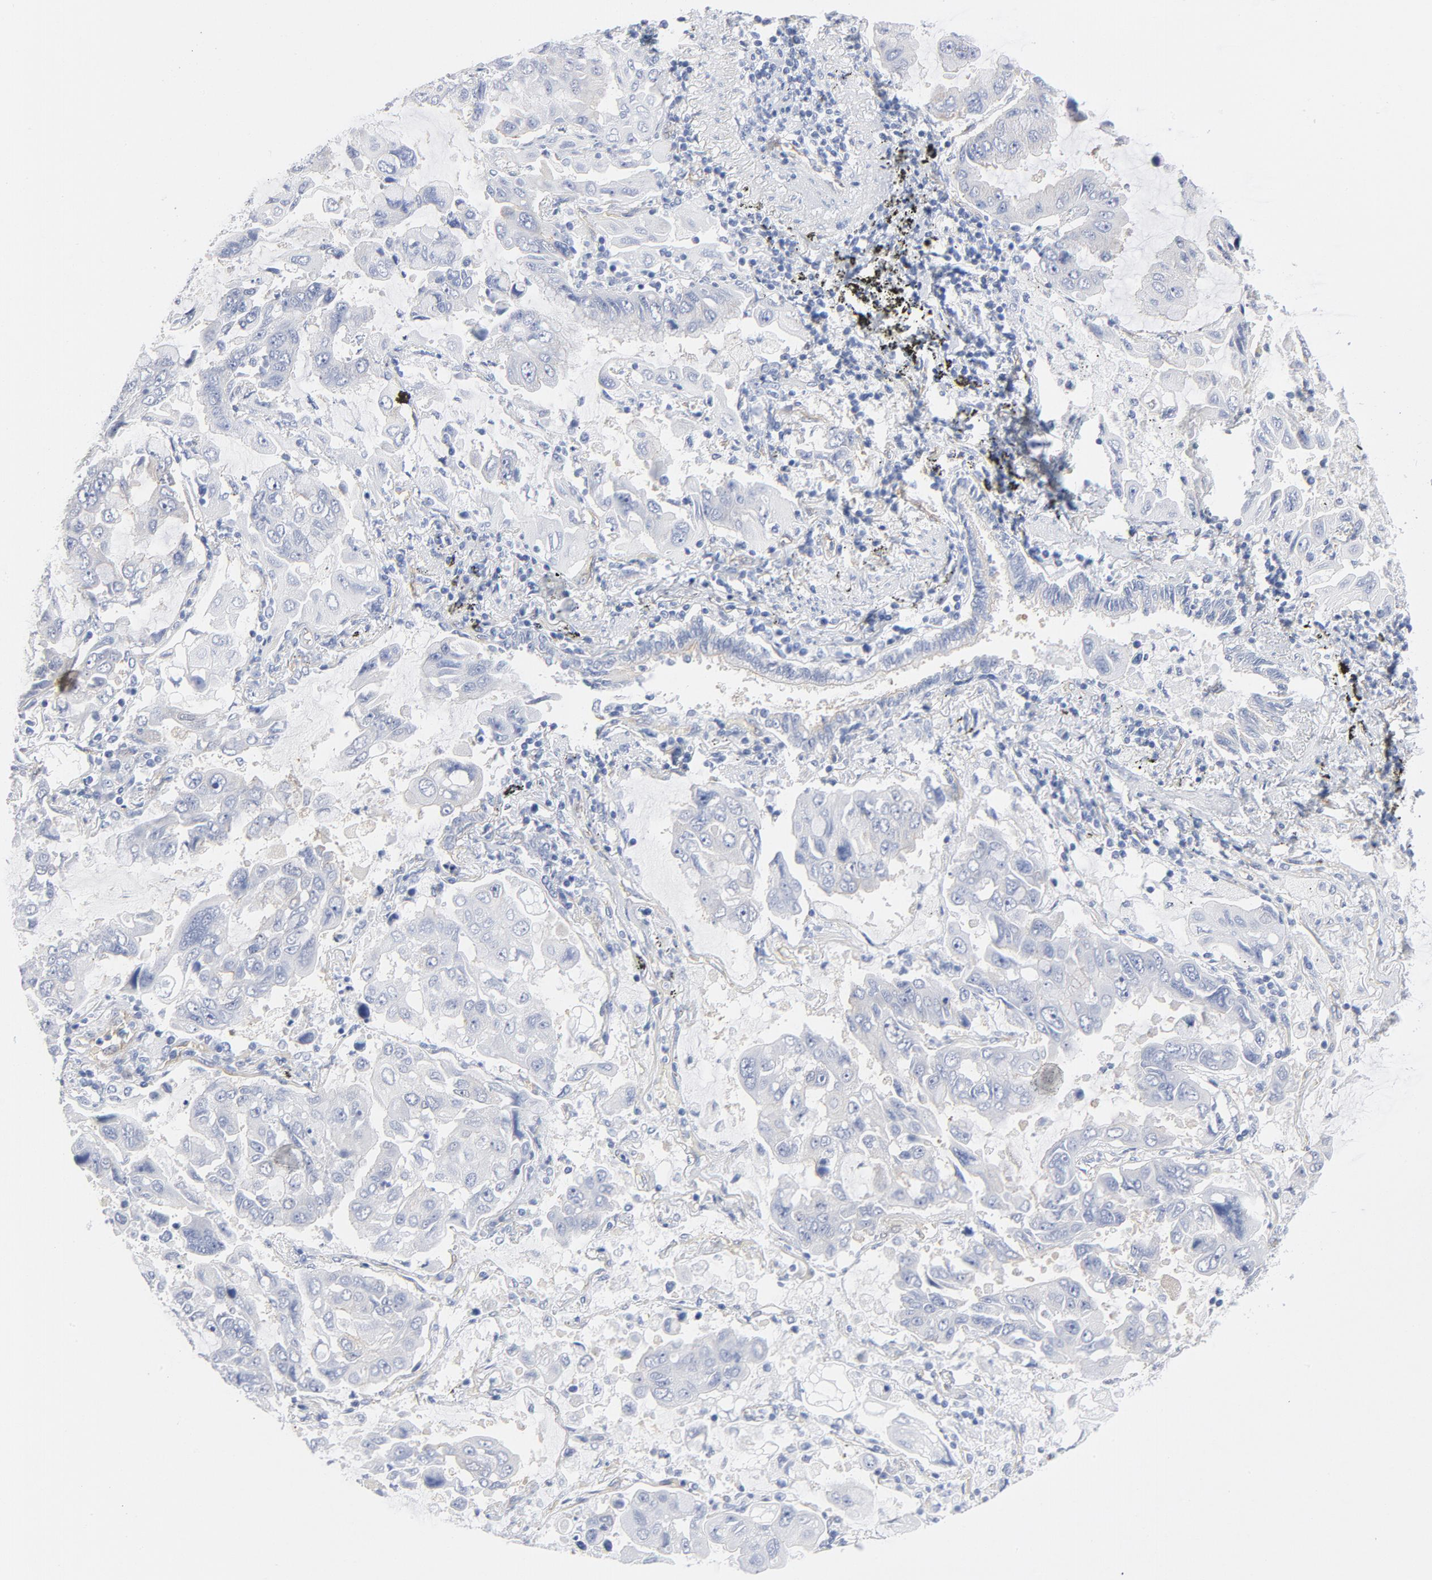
{"staining": {"intensity": "negative", "quantity": "none", "location": "none"}, "tissue": "lung cancer", "cell_type": "Tumor cells", "image_type": "cancer", "snomed": [{"axis": "morphology", "description": "Adenocarcinoma, NOS"}, {"axis": "topography", "description": "Lung"}], "caption": "Immunohistochemistry (IHC) image of human adenocarcinoma (lung) stained for a protein (brown), which shows no expression in tumor cells. (Brightfield microscopy of DAB (3,3'-diaminobenzidine) IHC at high magnification).", "gene": "SHANK3", "patient": {"sex": "male", "age": 64}}